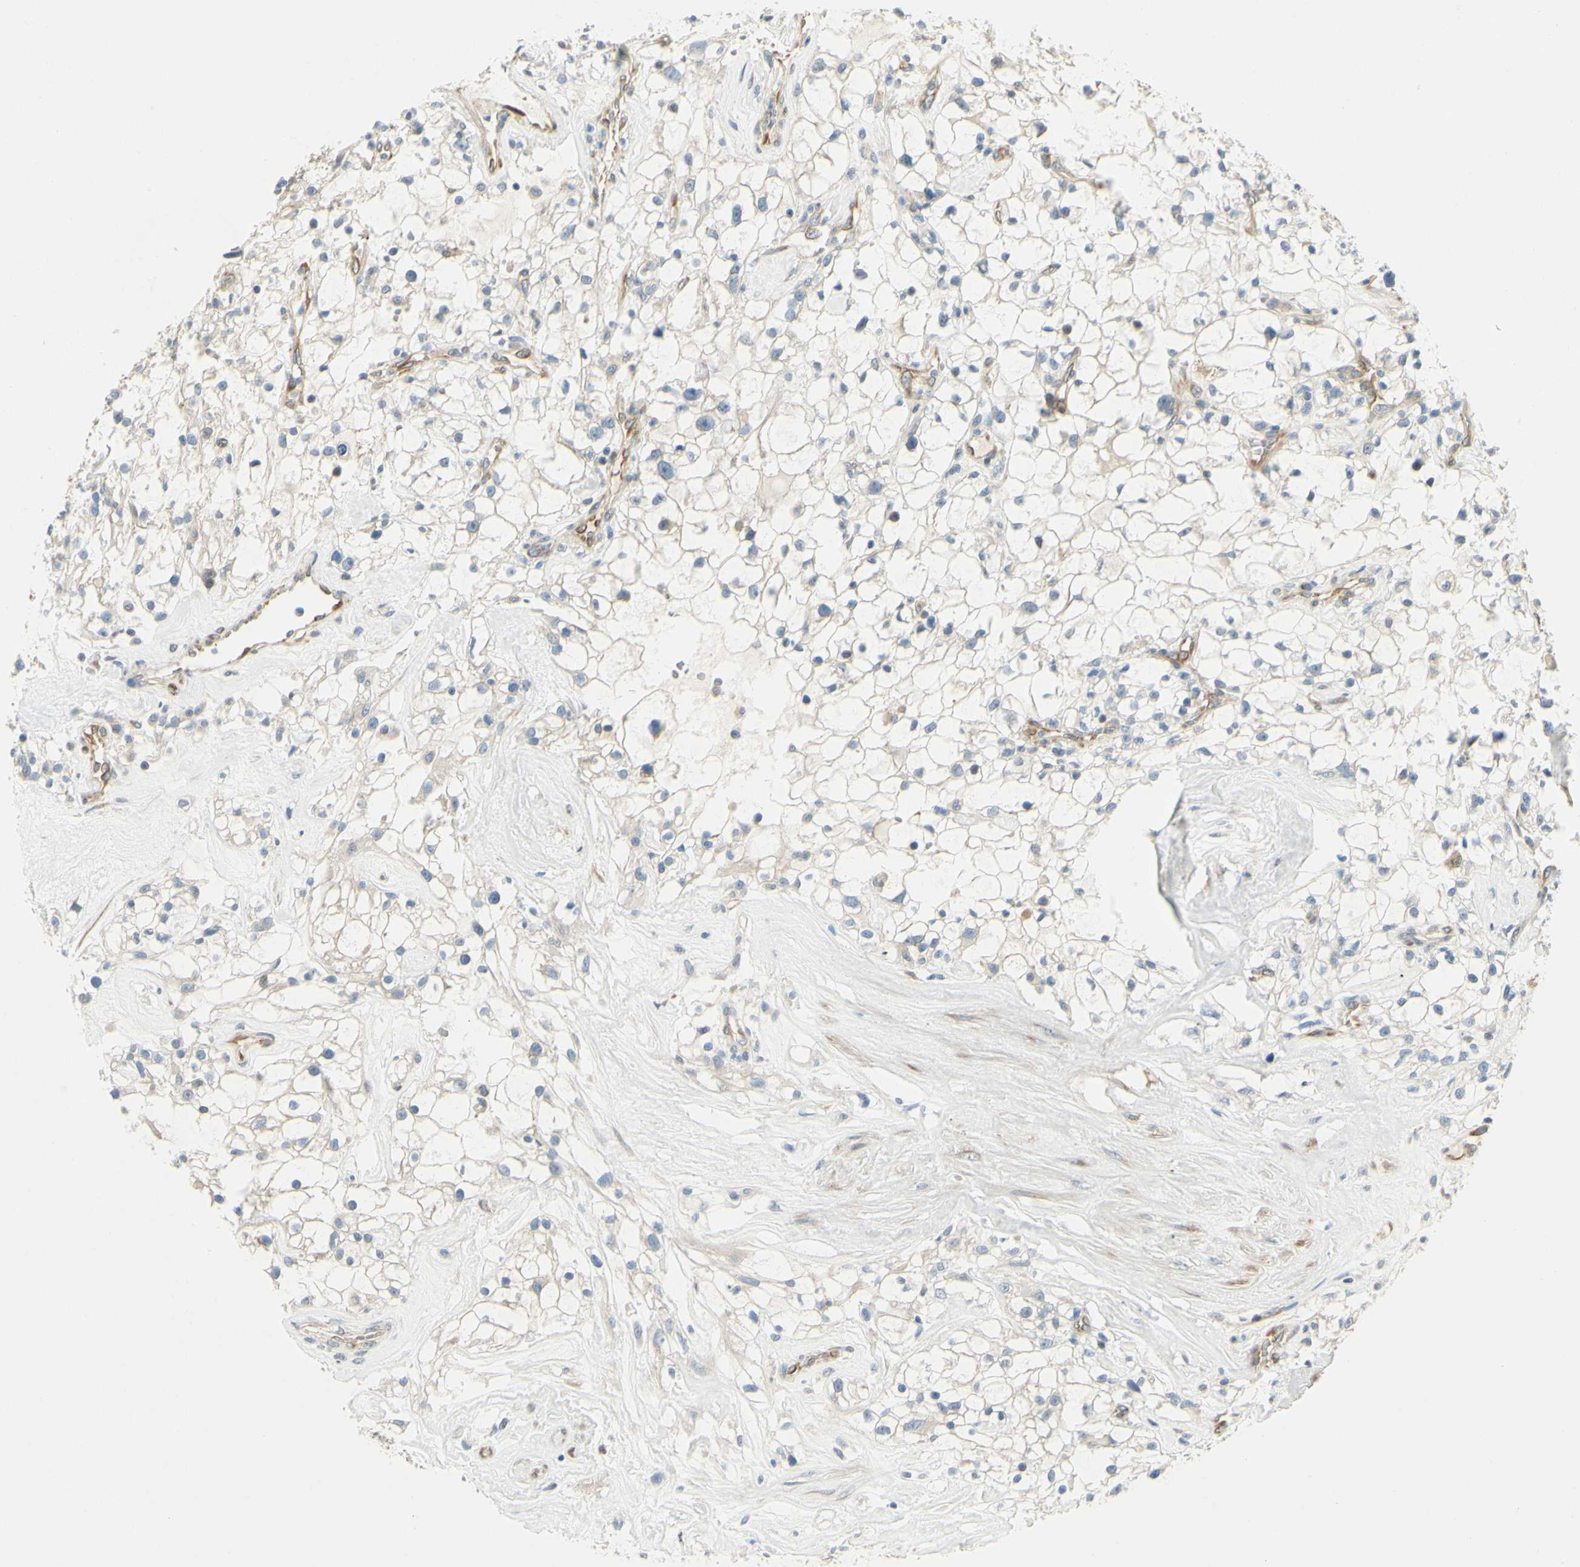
{"staining": {"intensity": "weak", "quantity": "<25%", "location": "cytoplasmic/membranous"}, "tissue": "renal cancer", "cell_type": "Tumor cells", "image_type": "cancer", "snomed": [{"axis": "morphology", "description": "Adenocarcinoma, NOS"}, {"axis": "topography", "description": "Kidney"}], "caption": "An immunohistochemistry photomicrograph of renal cancer (adenocarcinoma) is shown. There is no staining in tumor cells of renal cancer (adenocarcinoma). Nuclei are stained in blue.", "gene": "IGDCC4", "patient": {"sex": "female", "age": 60}}